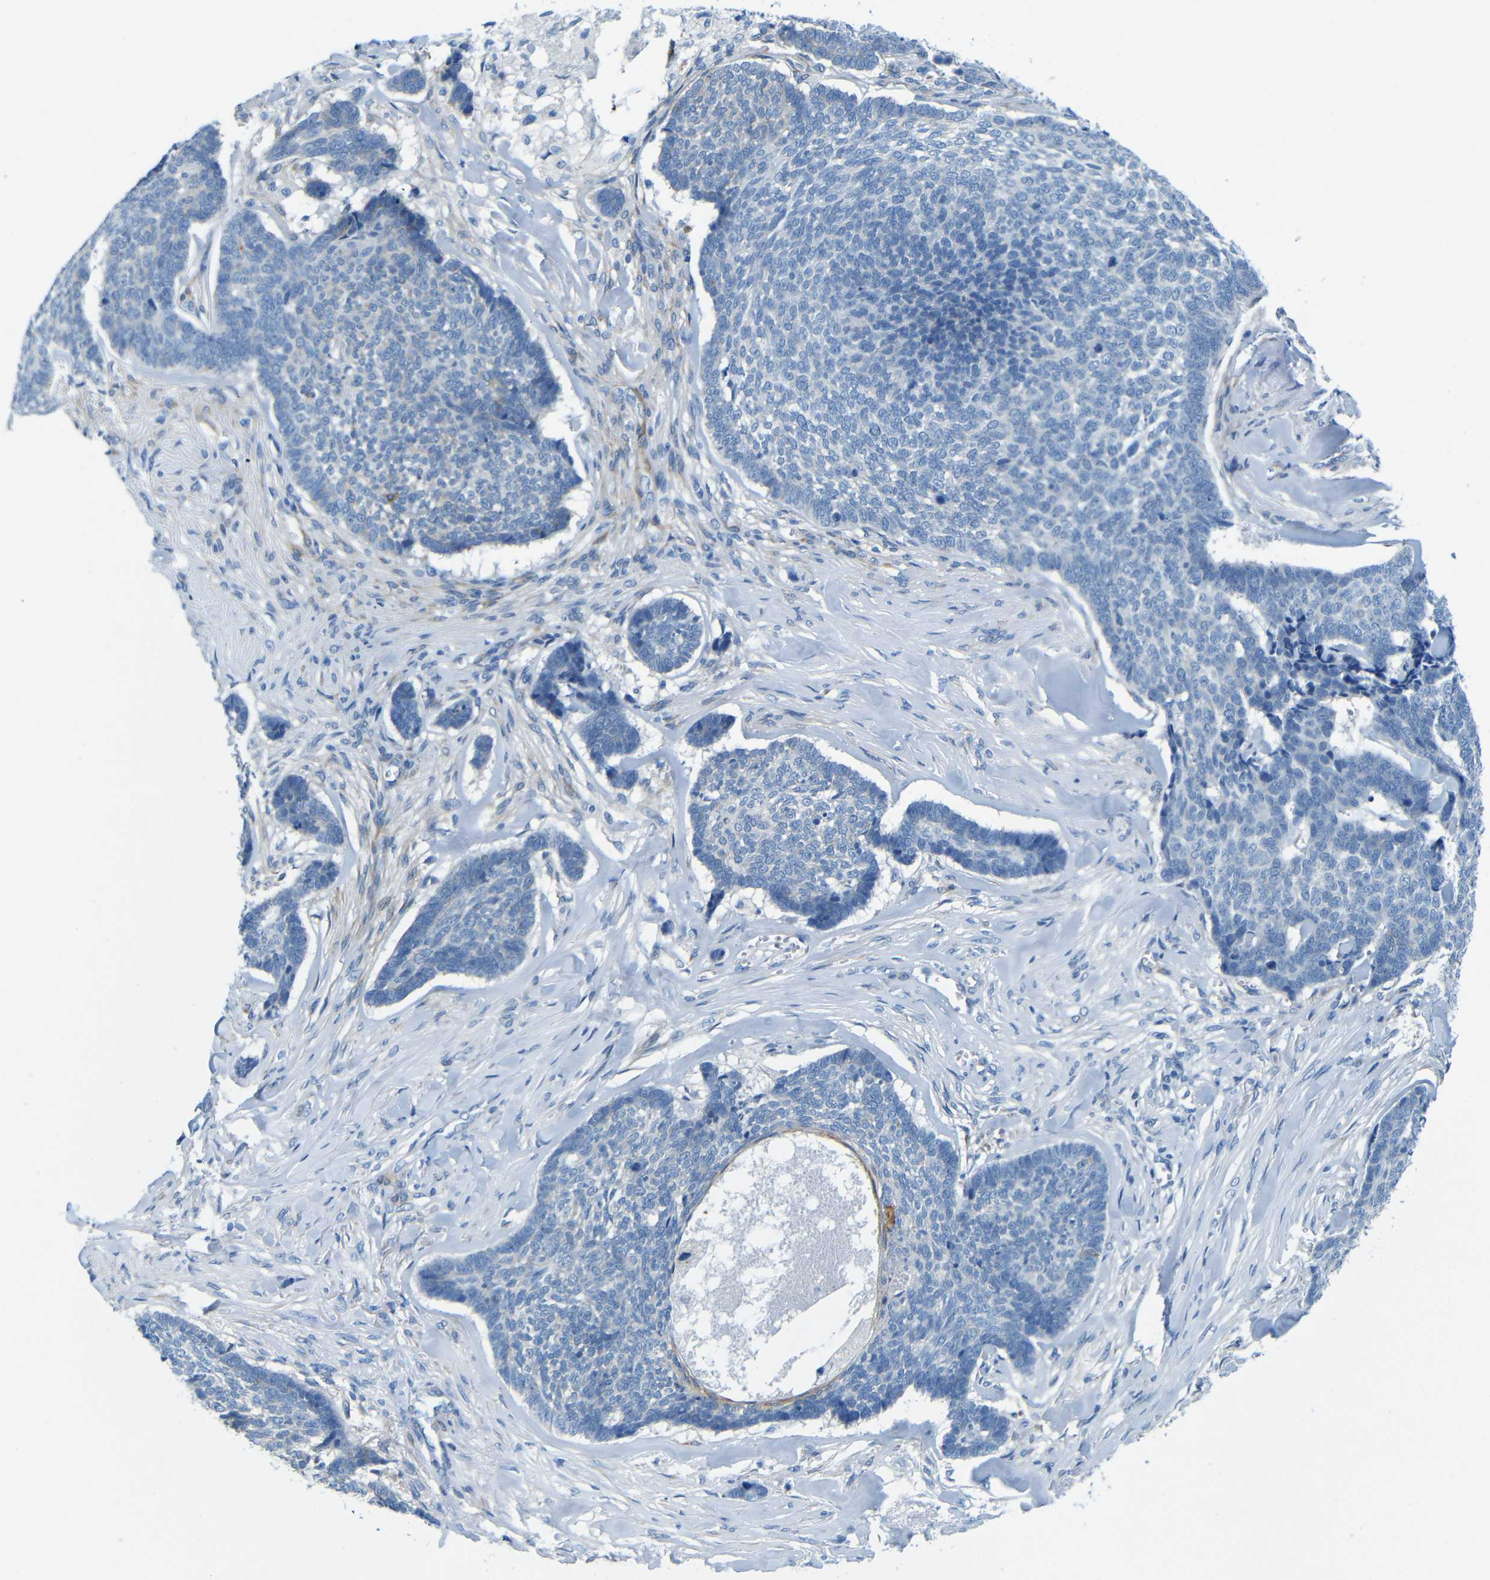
{"staining": {"intensity": "negative", "quantity": "none", "location": "none"}, "tissue": "skin cancer", "cell_type": "Tumor cells", "image_type": "cancer", "snomed": [{"axis": "morphology", "description": "Basal cell carcinoma"}, {"axis": "topography", "description": "Skin"}], "caption": "Immunohistochemical staining of human skin cancer (basal cell carcinoma) demonstrates no significant expression in tumor cells. Brightfield microscopy of immunohistochemistry (IHC) stained with DAB (3,3'-diaminobenzidine) (brown) and hematoxylin (blue), captured at high magnification.", "gene": "MAP2", "patient": {"sex": "male", "age": 84}}